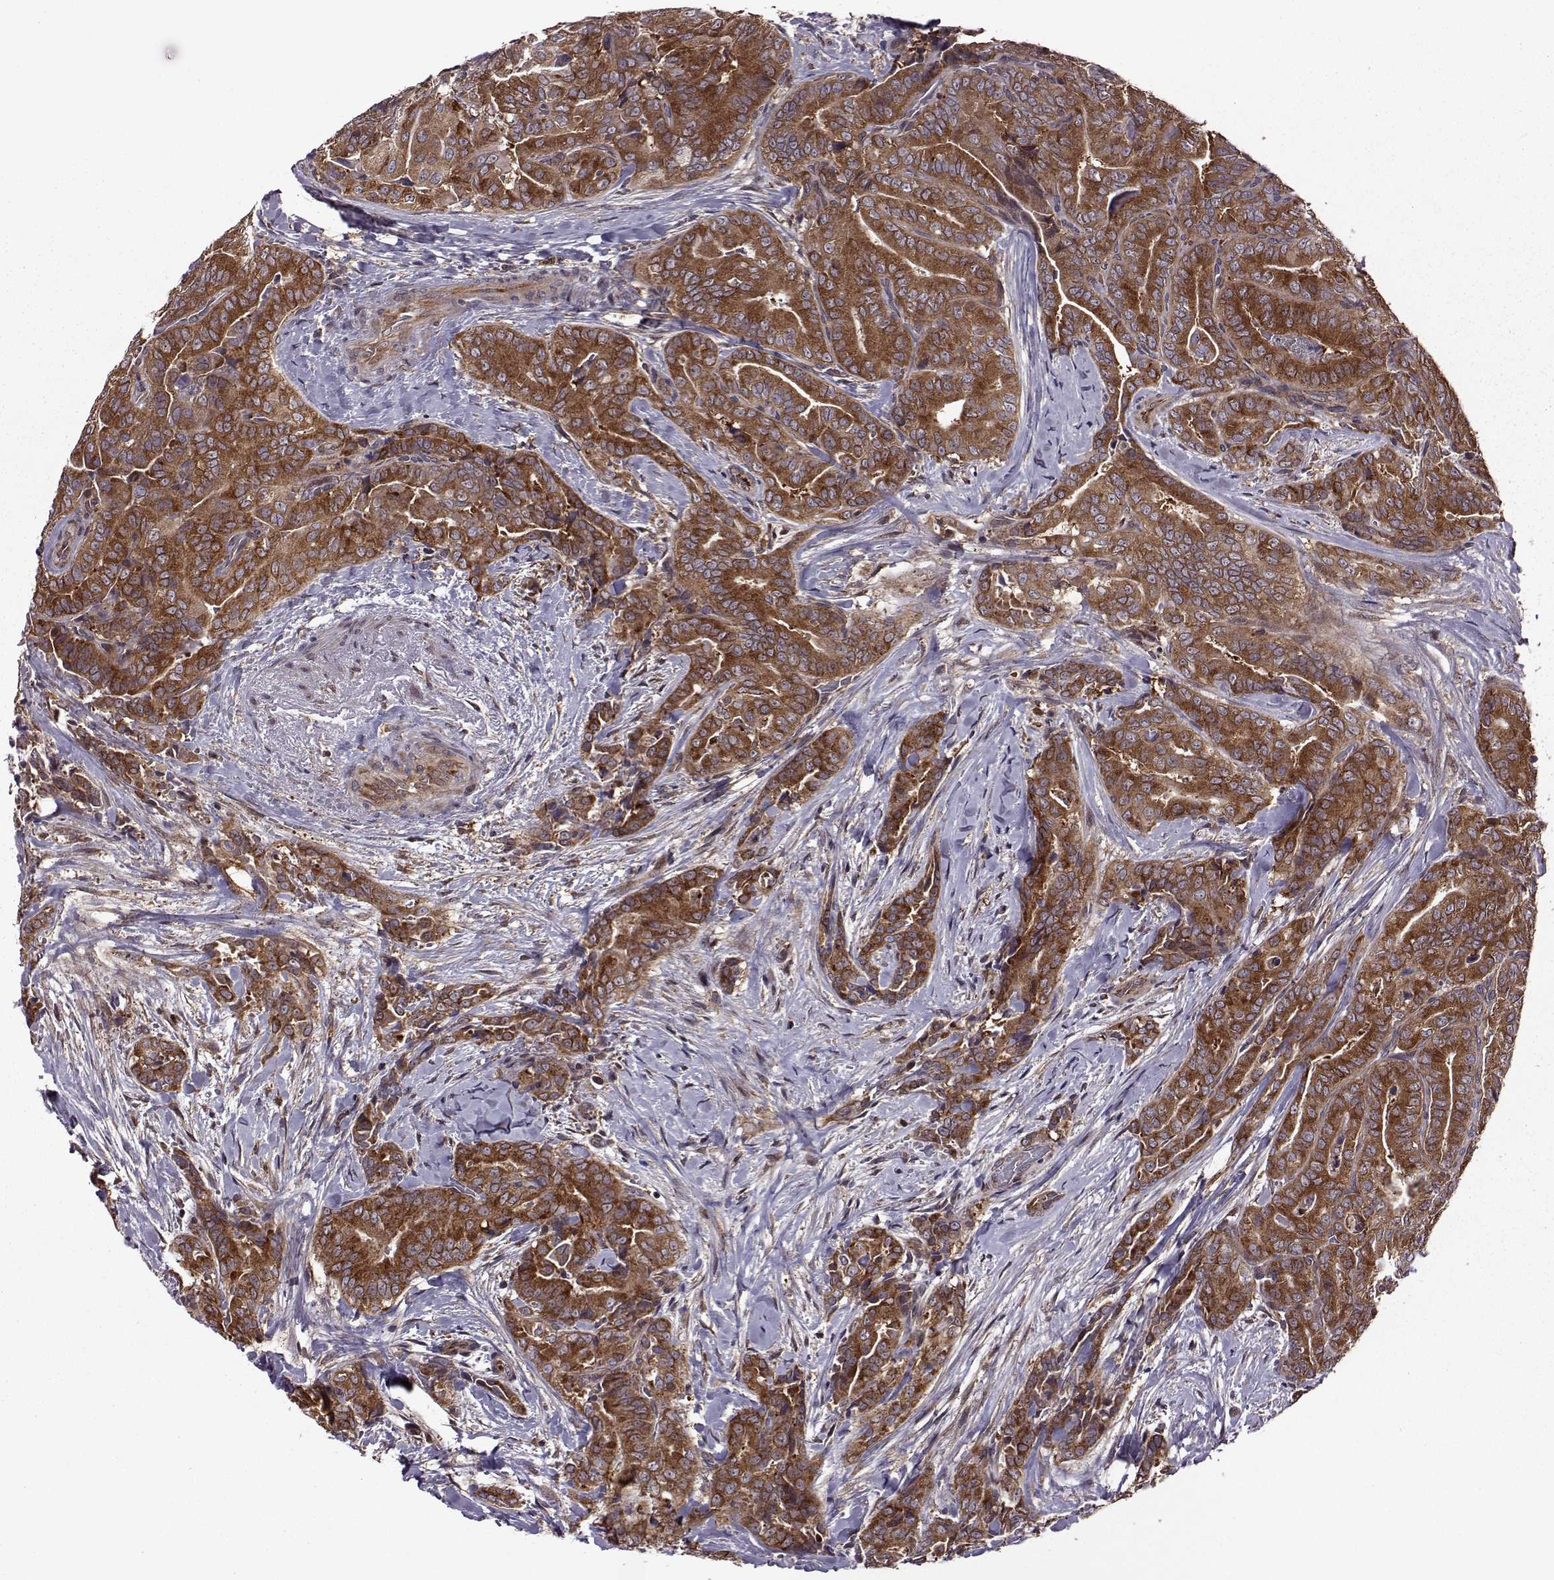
{"staining": {"intensity": "strong", "quantity": ">75%", "location": "cytoplasmic/membranous"}, "tissue": "thyroid cancer", "cell_type": "Tumor cells", "image_type": "cancer", "snomed": [{"axis": "morphology", "description": "Papillary adenocarcinoma, NOS"}, {"axis": "topography", "description": "Thyroid gland"}], "caption": "Protein staining shows strong cytoplasmic/membranous positivity in about >75% of tumor cells in thyroid cancer.", "gene": "URI1", "patient": {"sex": "male", "age": 61}}